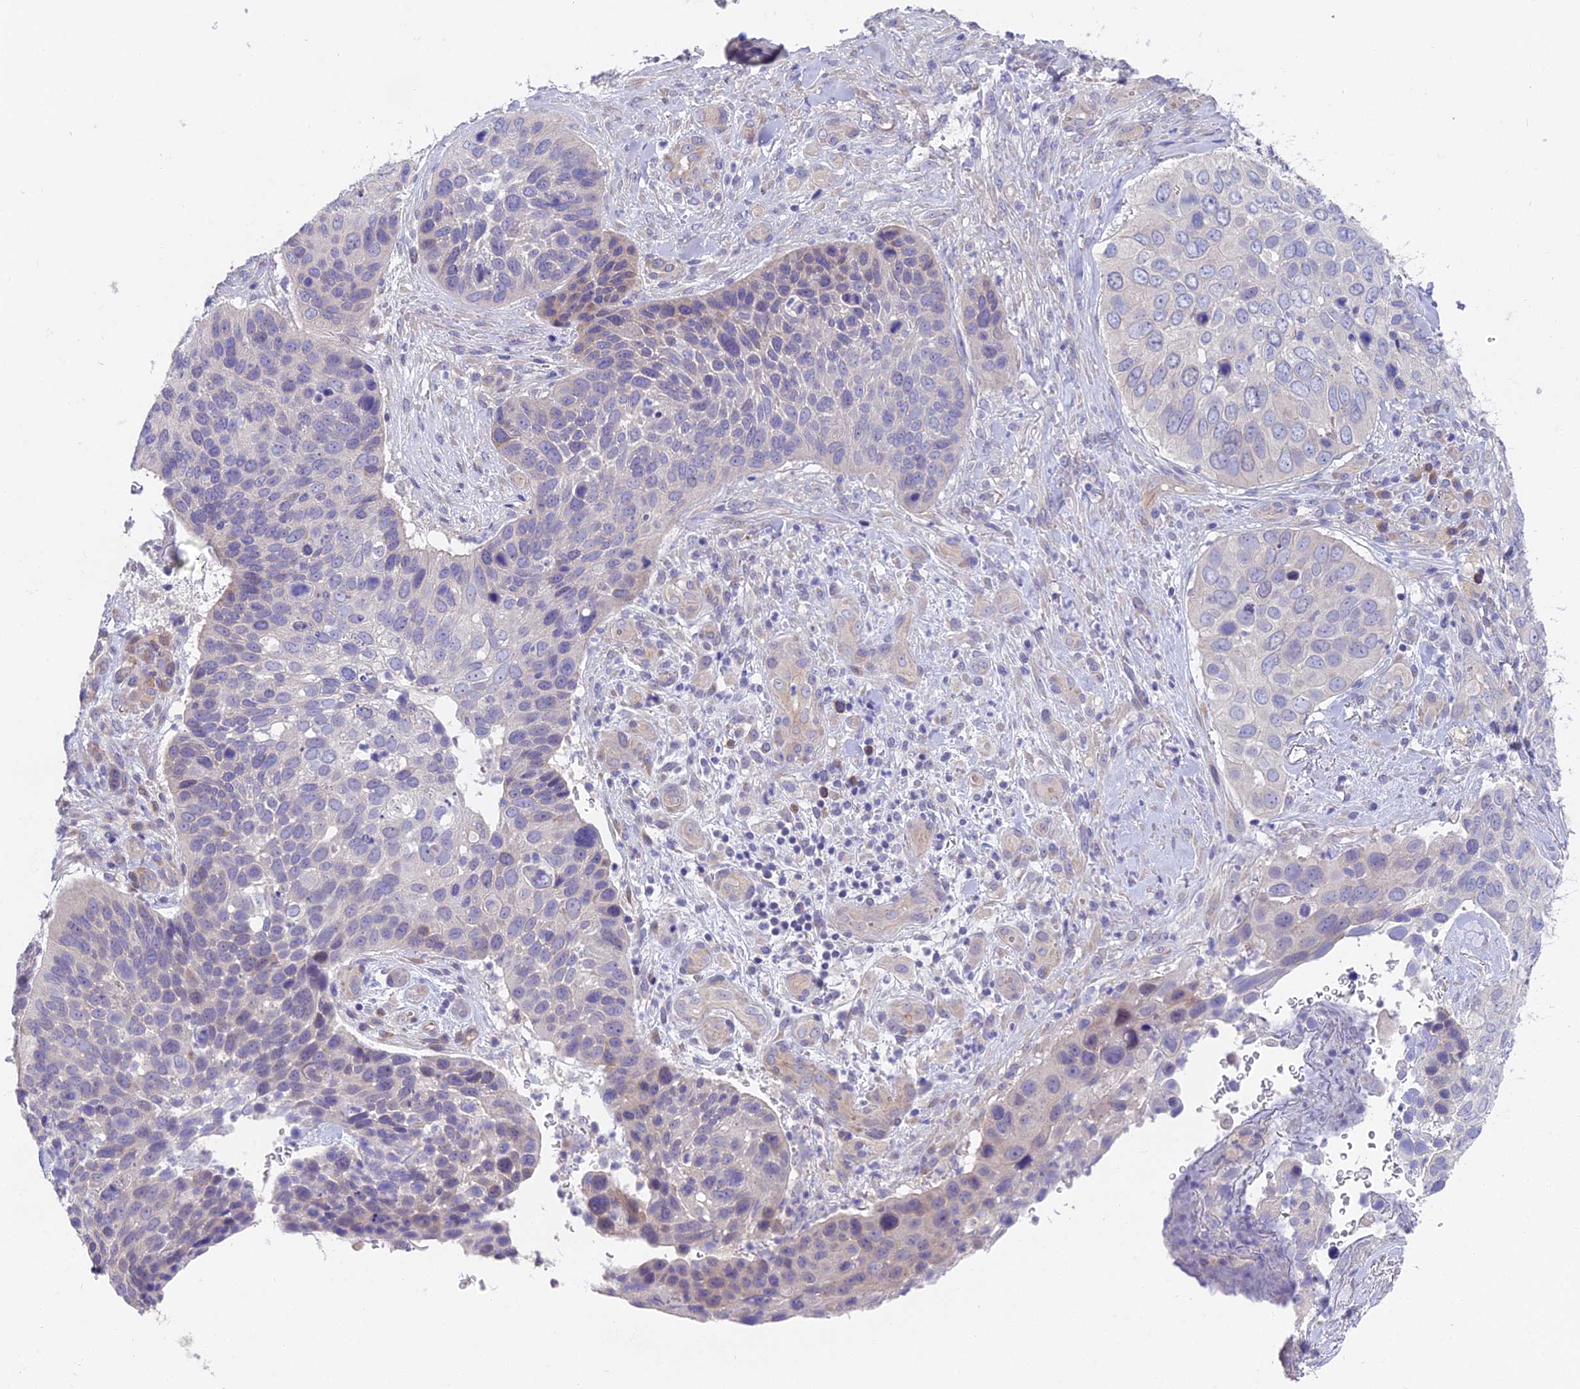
{"staining": {"intensity": "negative", "quantity": "none", "location": "none"}, "tissue": "skin cancer", "cell_type": "Tumor cells", "image_type": "cancer", "snomed": [{"axis": "morphology", "description": "Basal cell carcinoma"}, {"axis": "topography", "description": "Skin"}], "caption": "Human skin cancer (basal cell carcinoma) stained for a protein using immunohistochemistry (IHC) demonstrates no expression in tumor cells.", "gene": "FAM168B", "patient": {"sex": "female", "age": 74}}